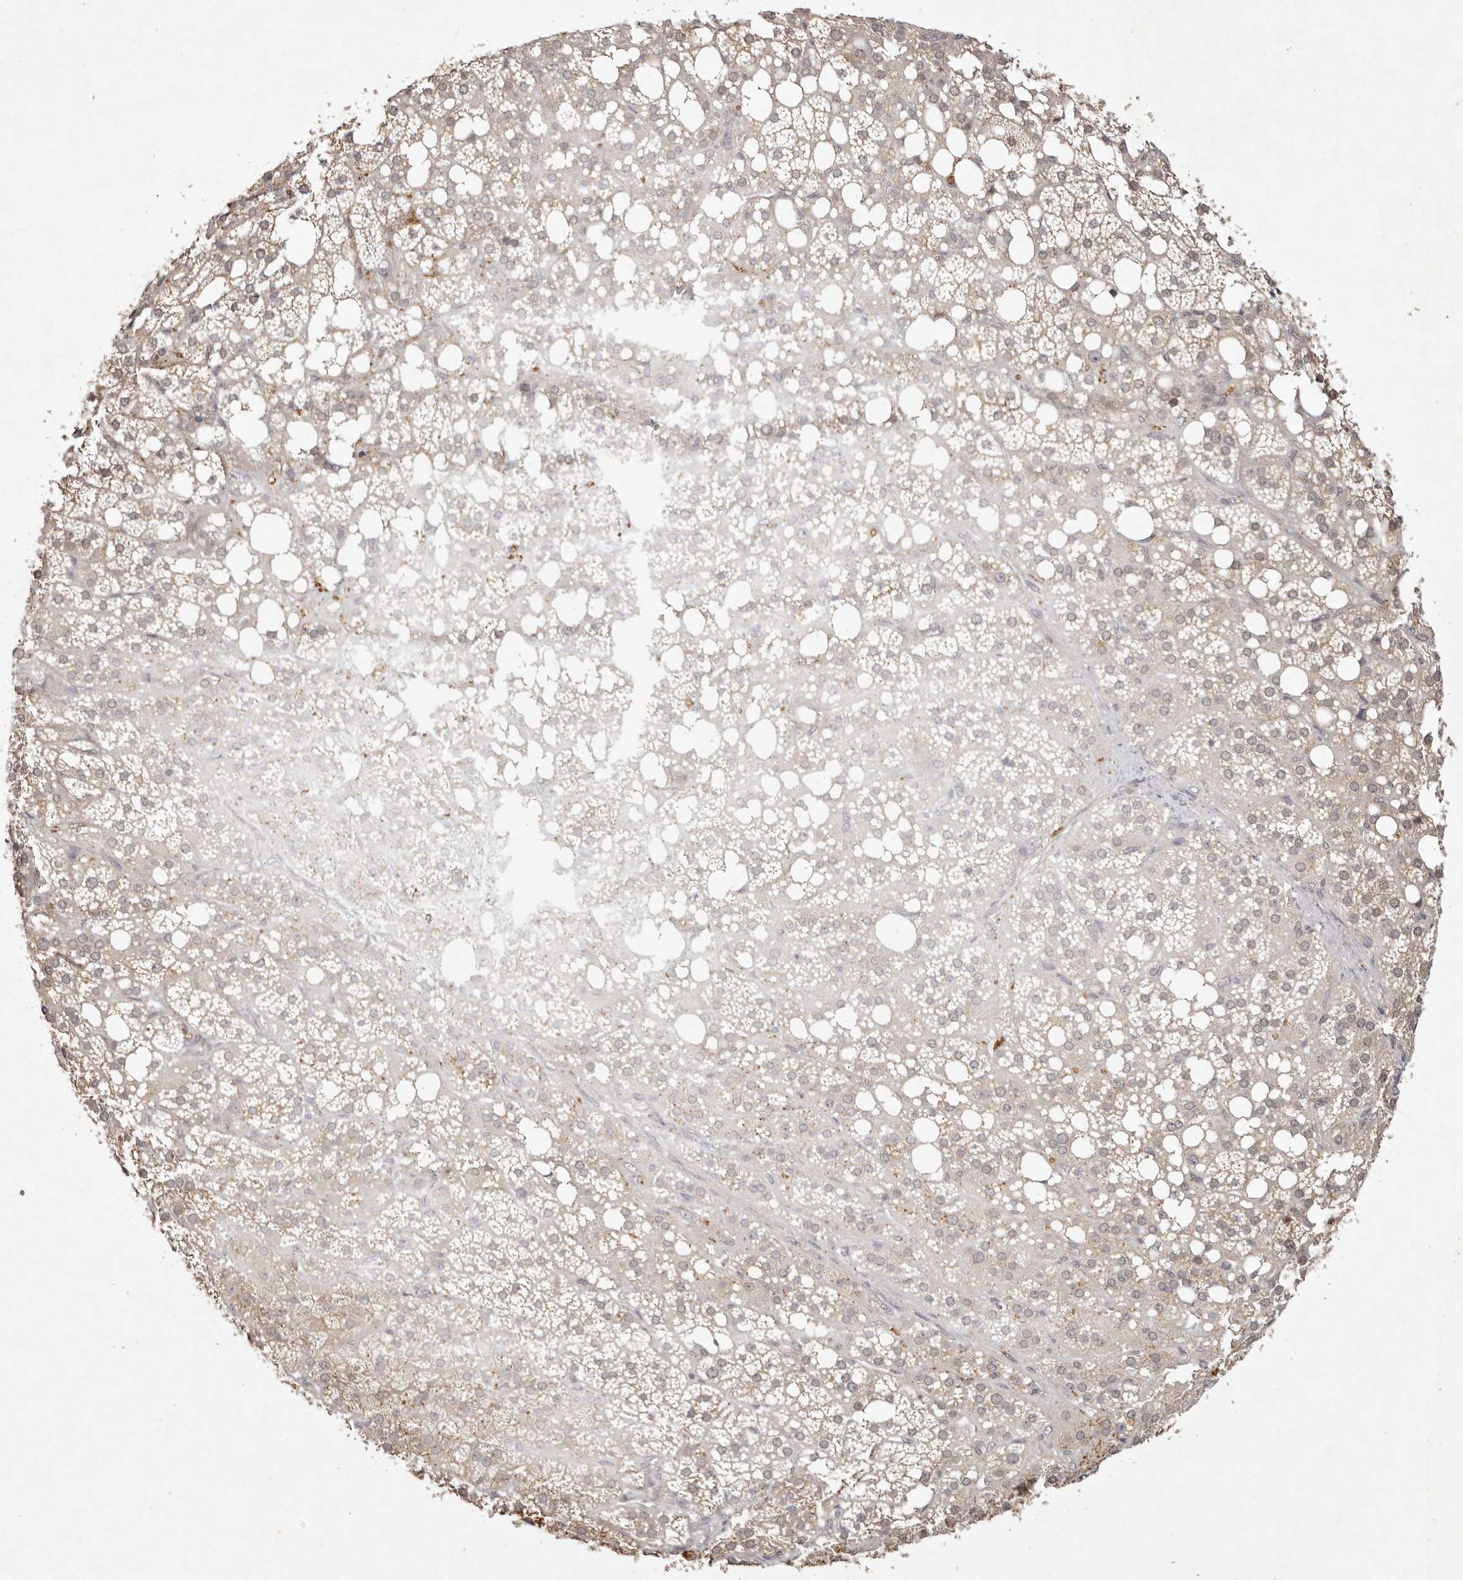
{"staining": {"intensity": "negative", "quantity": "none", "location": "none"}, "tissue": "adrenal gland", "cell_type": "Glandular cells", "image_type": "normal", "snomed": [{"axis": "morphology", "description": "Normal tissue, NOS"}, {"axis": "topography", "description": "Adrenal gland"}], "caption": "Immunohistochemistry (IHC) of unremarkable human adrenal gland shows no positivity in glandular cells. Nuclei are stained in blue.", "gene": "BUD31", "patient": {"sex": "female", "age": 59}}